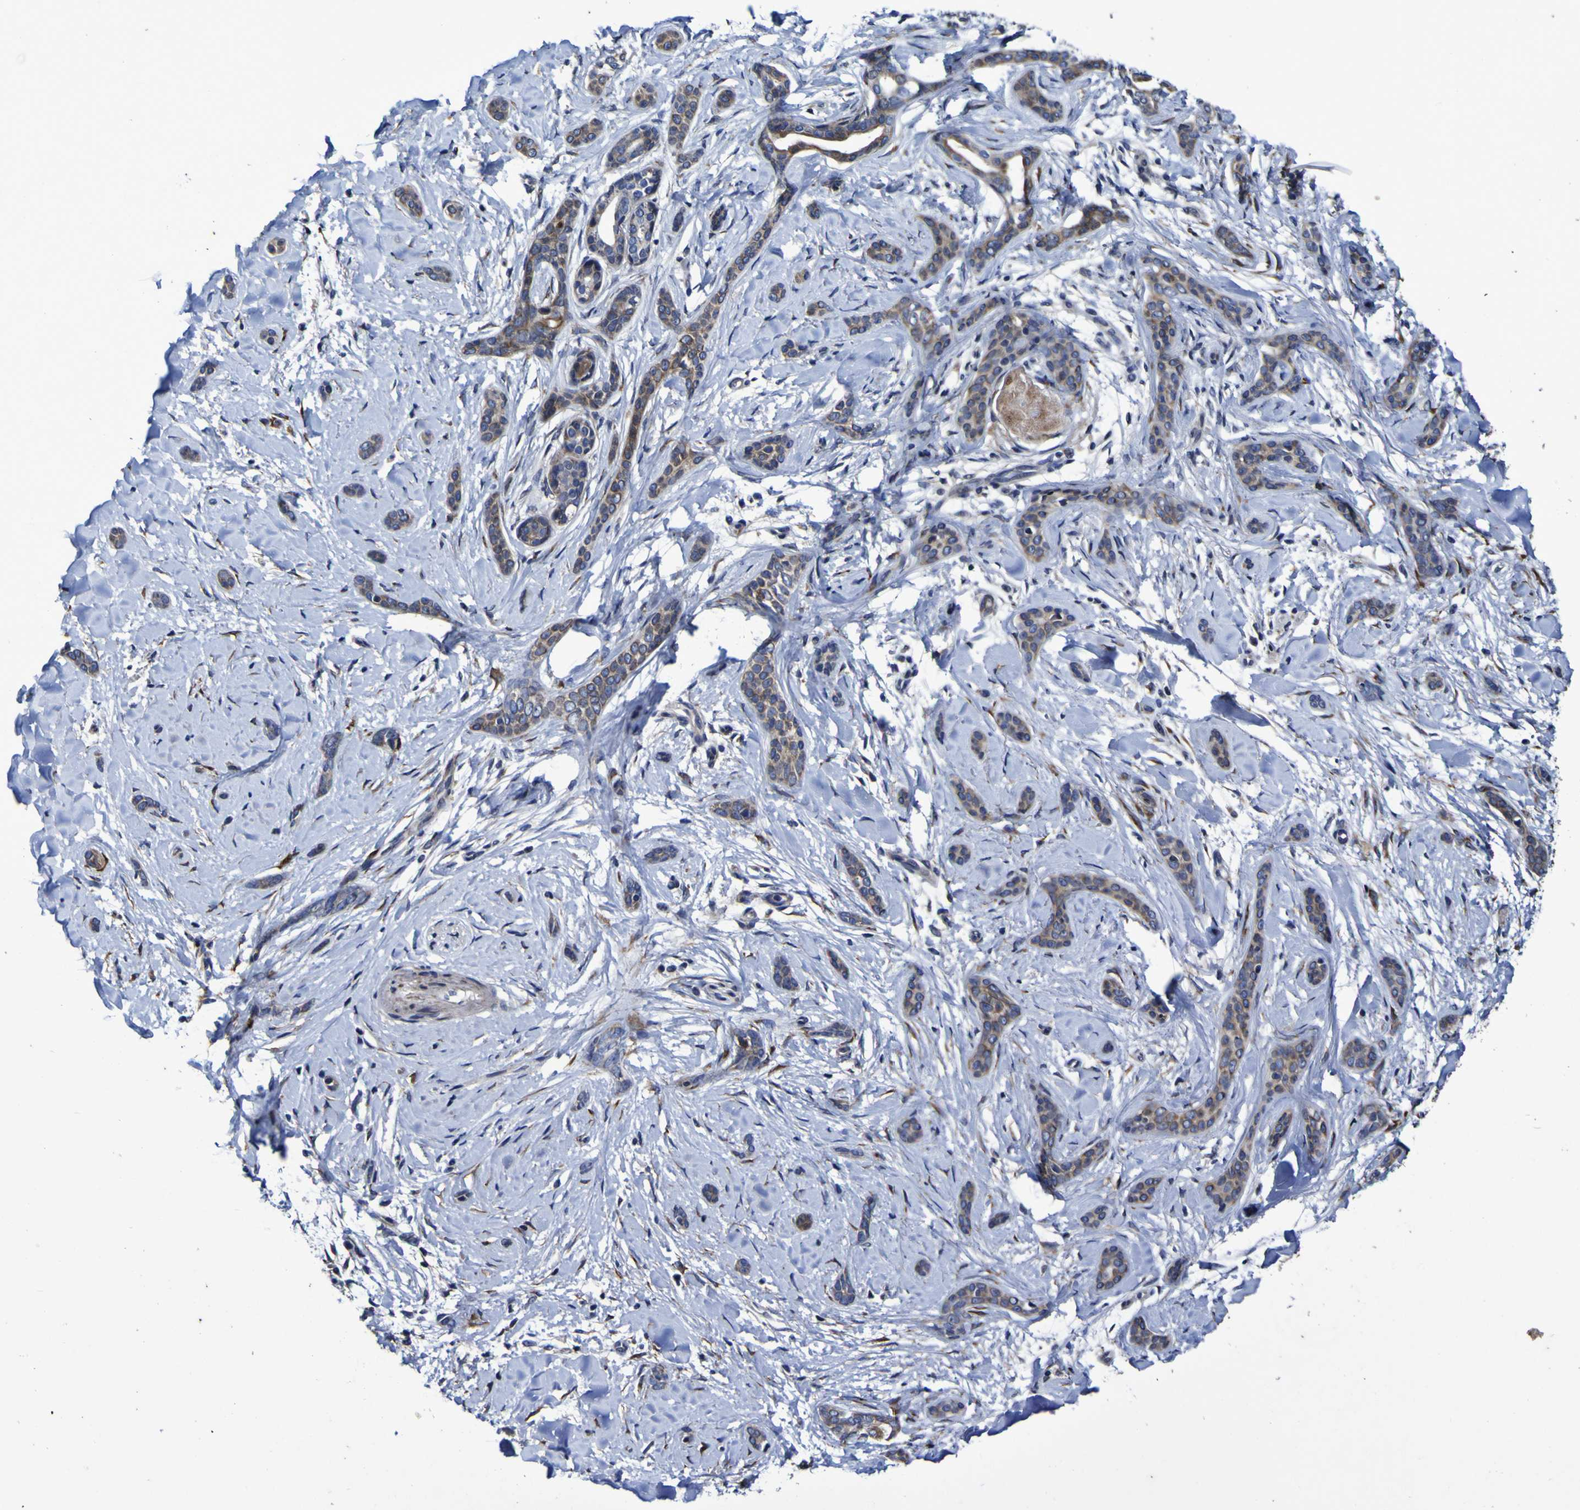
{"staining": {"intensity": "moderate", "quantity": ">75%", "location": "cytoplasmic/membranous"}, "tissue": "skin cancer", "cell_type": "Tumor cells", "image_type": "cancer", "snomed": [{"axis": "morphology", "description": "Basal cell carcinoma"}, {"axis": "morphology", "description": "Adnexal tumor, benign"}, {"axis": "topography", "description": "Skin"}], "caption": "Immunohistochemistry (IHC) image of neoplastic tissue: human skin cancer stained using IHC displays medium levels of moderate protein expression localized specifically in the cytoplasmic/membranous of tumor cells, appearing as a cytoplasmic/membranous brown color.", "gene": "P3H1", "patient": {"sex": "female", "age": 42}}